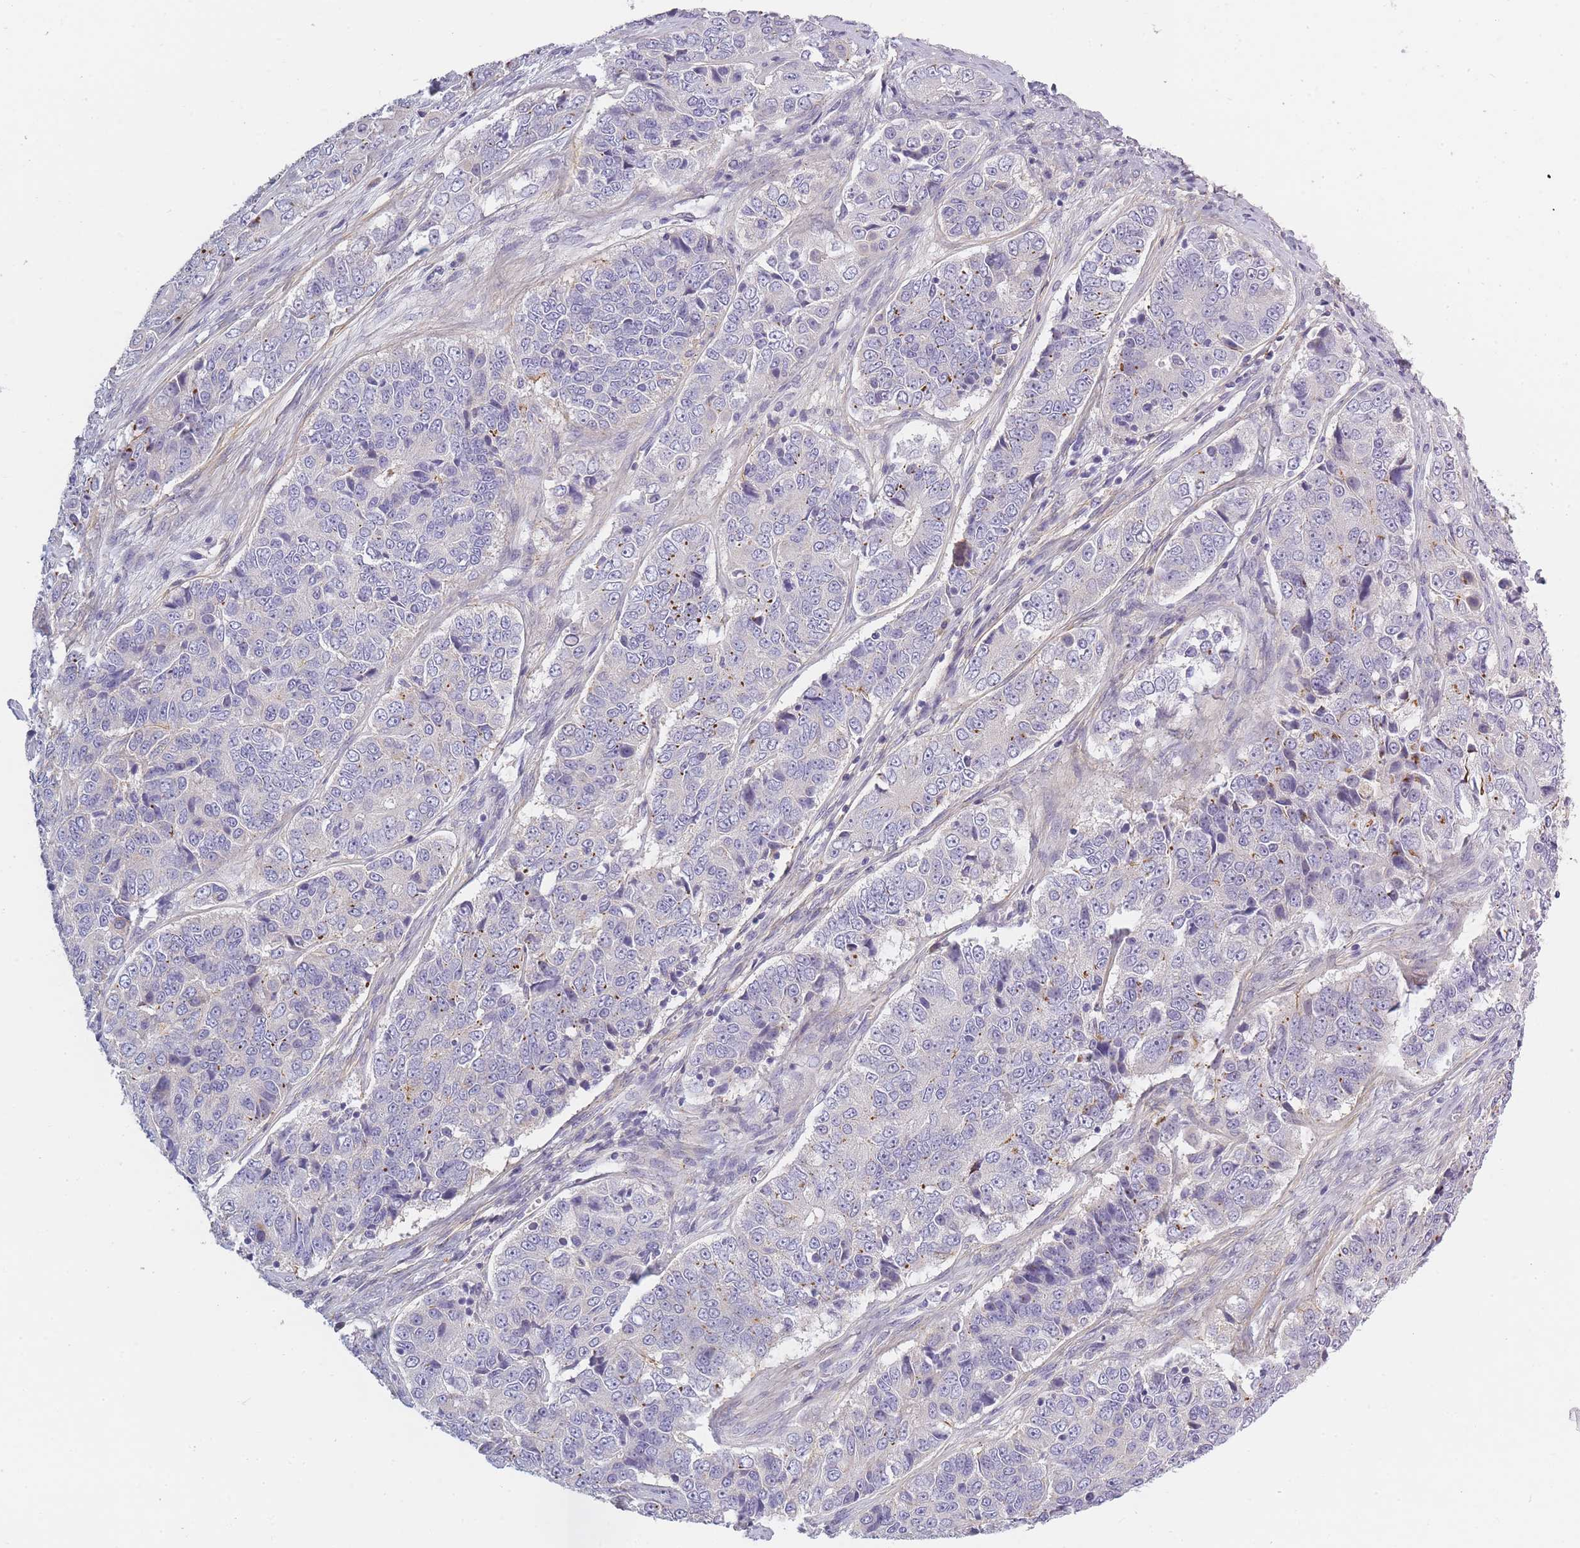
{"staining": {"intensity": "negative", "quantity": "none", "location": "none"}, "tissue": "ovarian cancer", "cell_type": "Tumor cells", "image_type": "cancer", "snomed": [{"axis": "morphology", "description": "Carcinoma, endometroid"}, {"axis": "topography", "description": "Ovary"}], "caption": "The immunohistochemistry micrograph has no significant positivity in tumor cells of ovarian endometroid carcinoma tissue.", "gene": "AP3M2", "patient": {"sex": "female", "age": 51}}